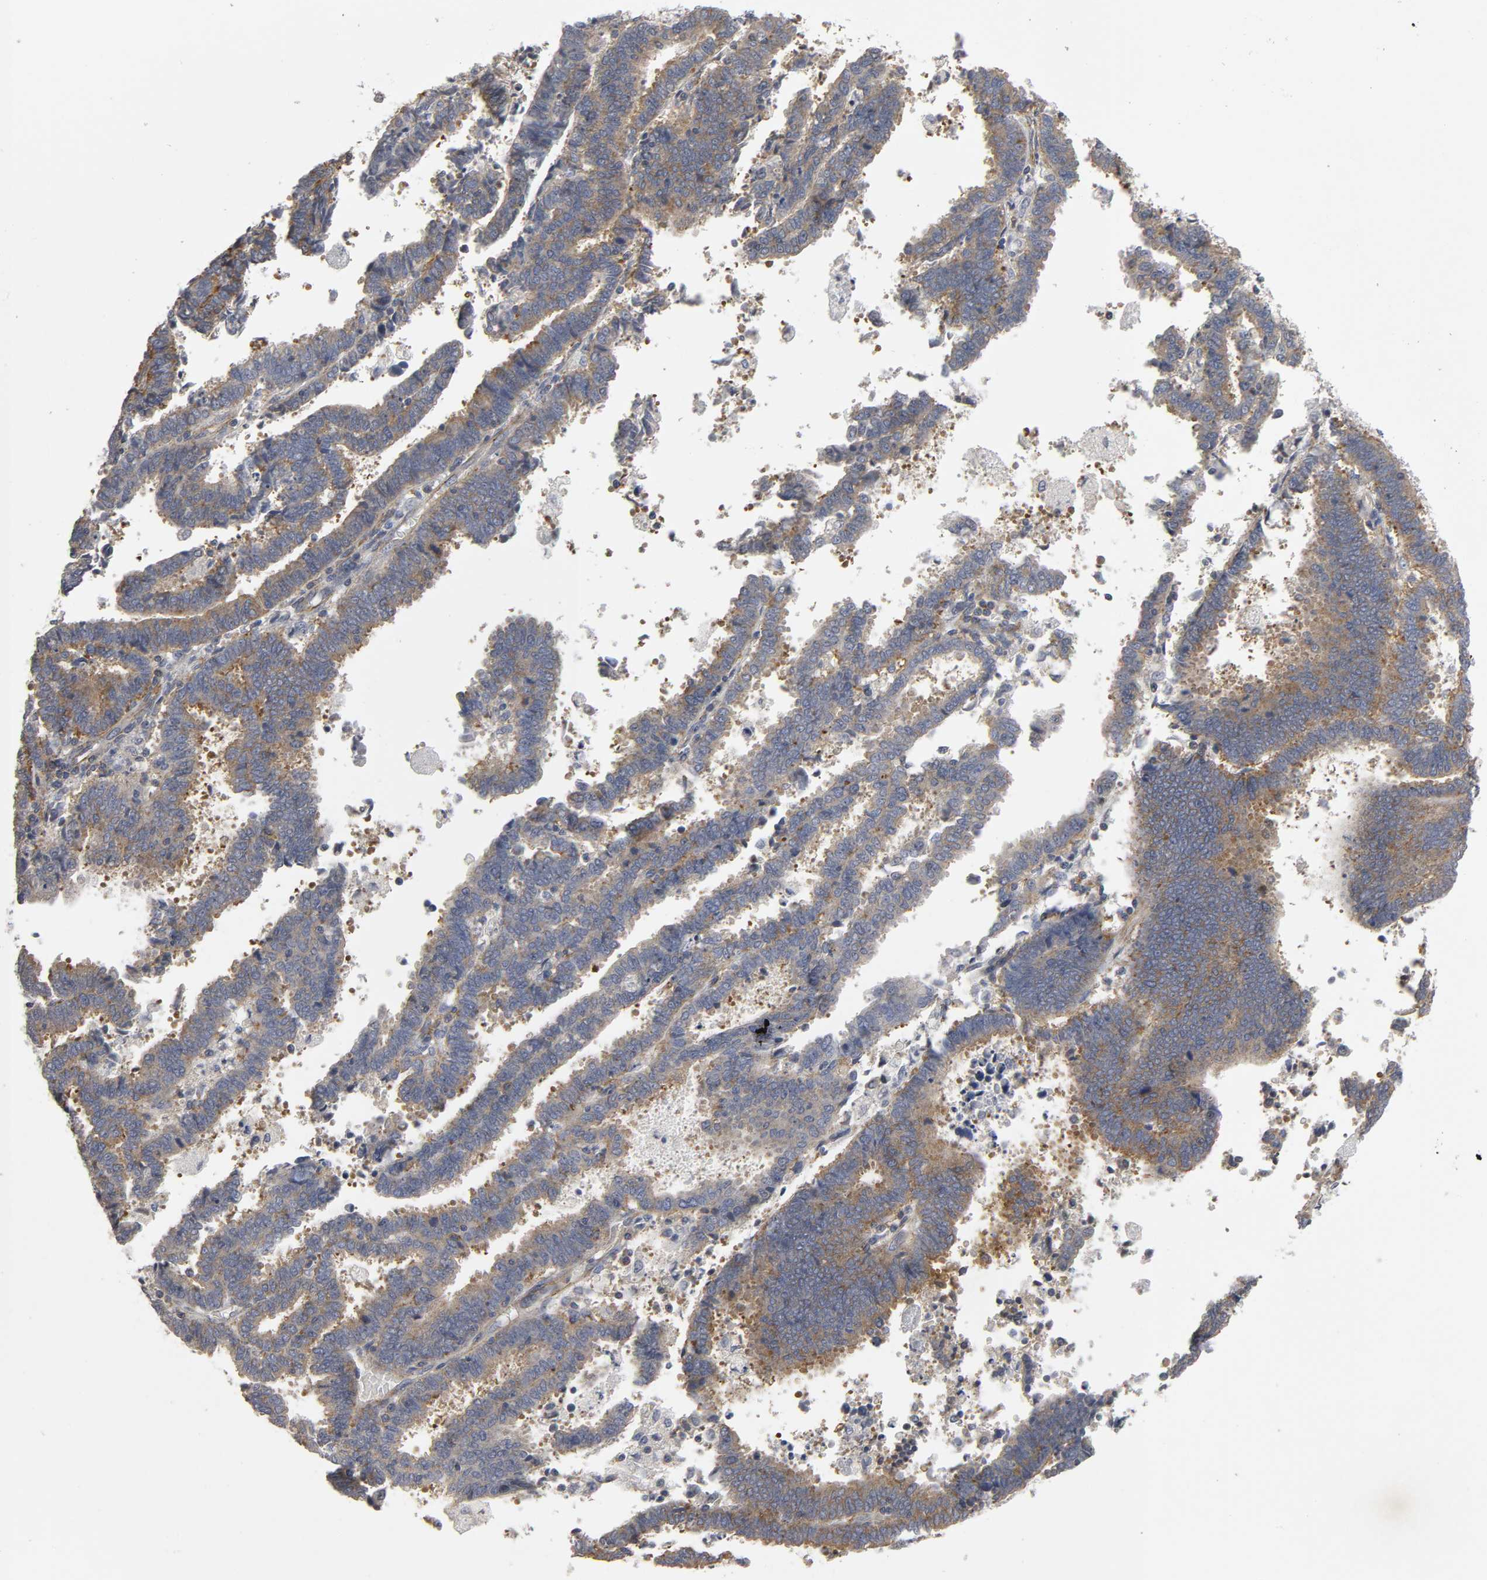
{"staining": {"intensity": "strong", "quantity": ">75%", "location": "cytoplasmic/membranous"}, "tissue": "endometrial cancer", "cell_type": "Tumor cells", "image_type": "cancer", "snomed": [{"axis": "morphology", "description": "Adenocarcinoma, NOS"}, {"axis": "topography", "description": "Uterus"}], "caption": "The immunohistochemical stain labels strong cytoplasmic/membranous positivity in tumor cells of endometrial adenocarcinoma tissue.", "gene": "SH3GLB1", "patient": {"sex": "female", "age": 83}}